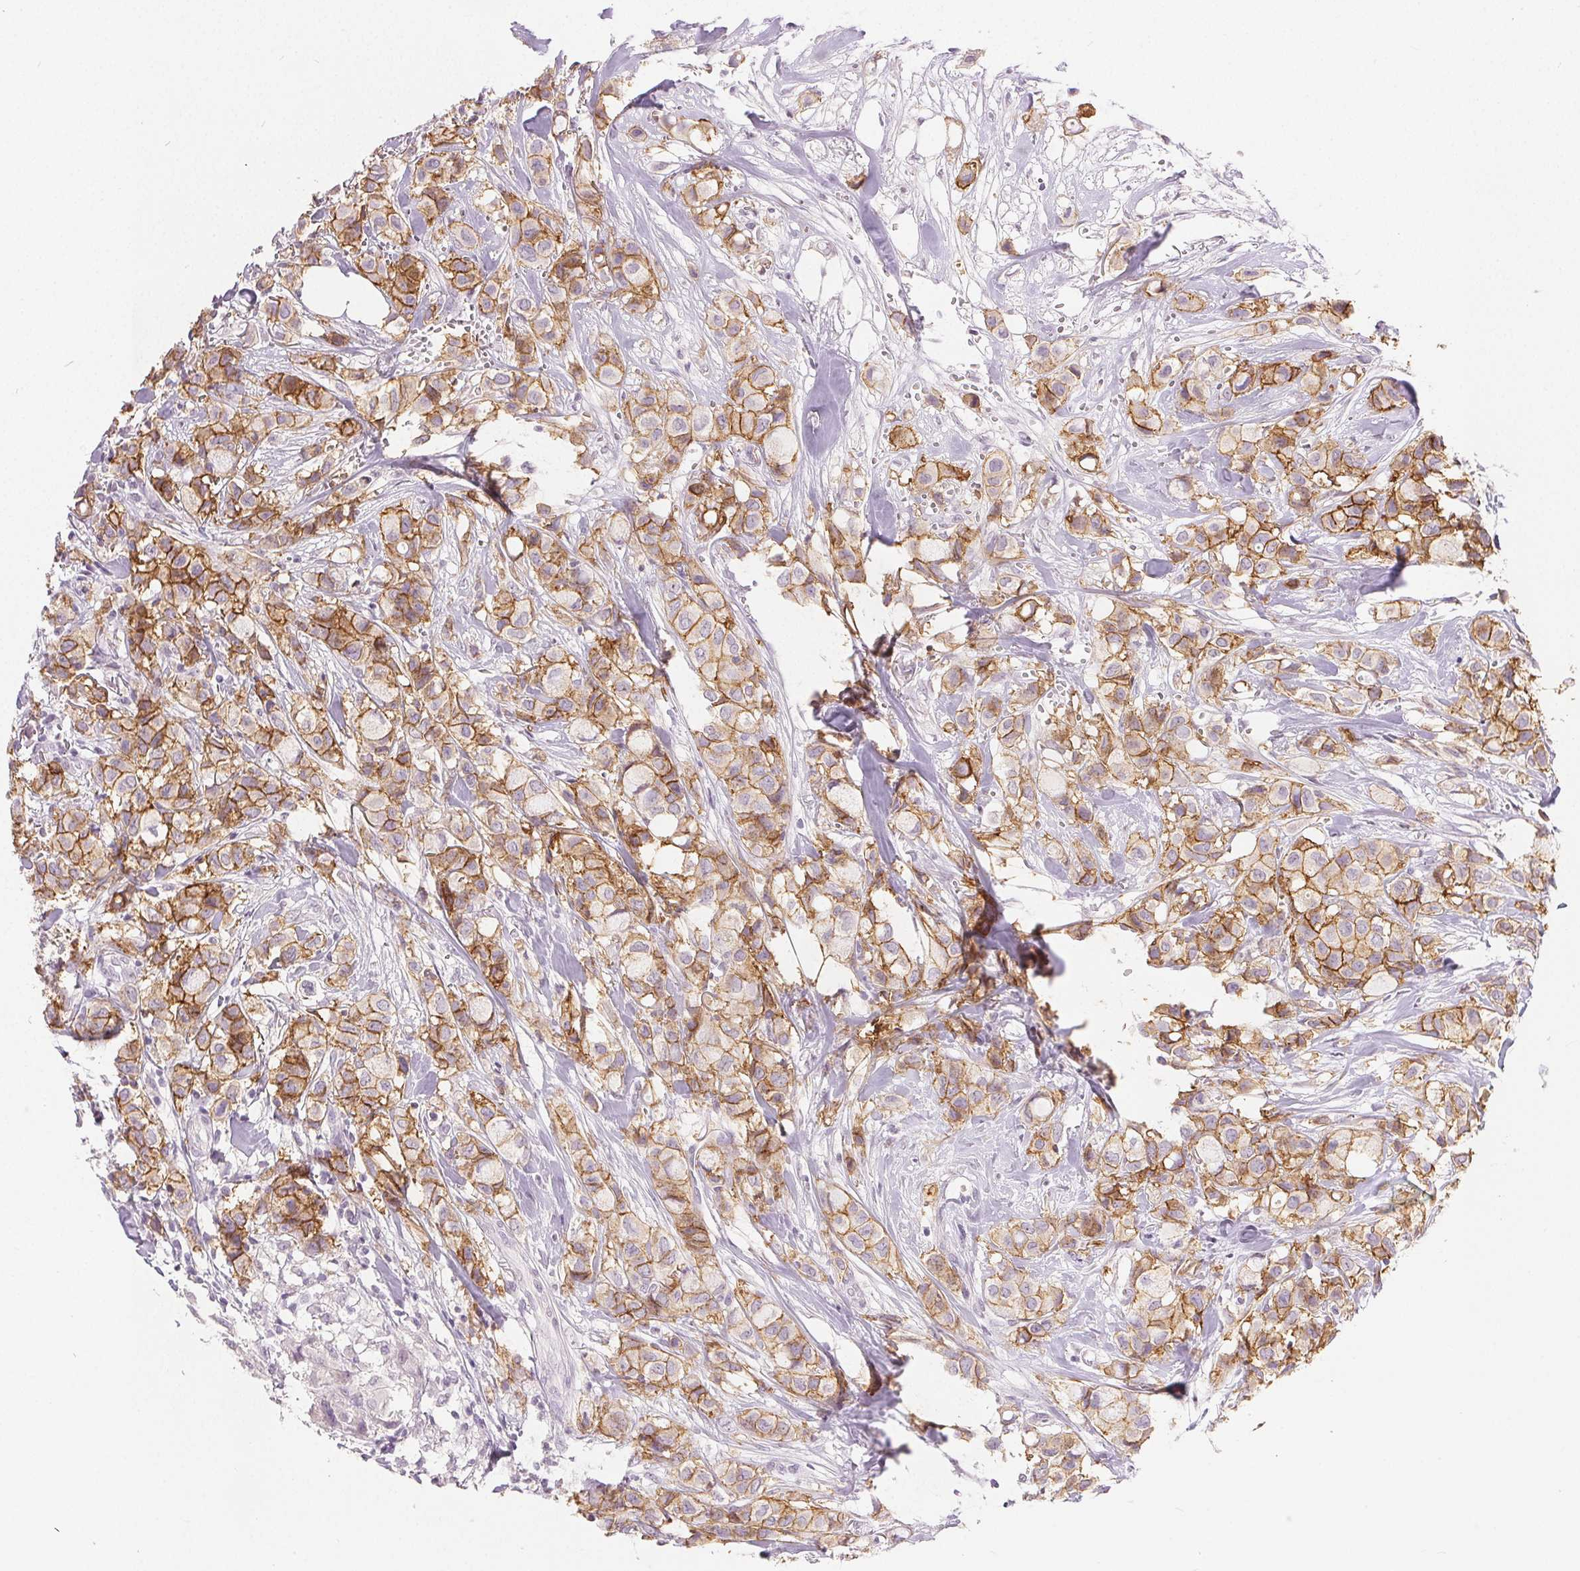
{"staining": {"intensity": "moderate", "quantity": "25%-75%", "location": "cytoplasmic/membranous"}, "tissue": "breast cancer", "cell_type": "Tumor cells", "image_type": "cancer", "snomed": [{"axis": "morphology", "description": "Duct carcinoma"}, {"axis": "topography", "description": "Breast"}], "caption": "About 25%-75% of tumor cells in human intraductal carcinoma (breast) exhibit moderate cytoplasmic/membranous protein positivity as visualized by brown immunohistochemical staining.", "gene": "CA12", "patient": {"sex": "female", "age": 85}}